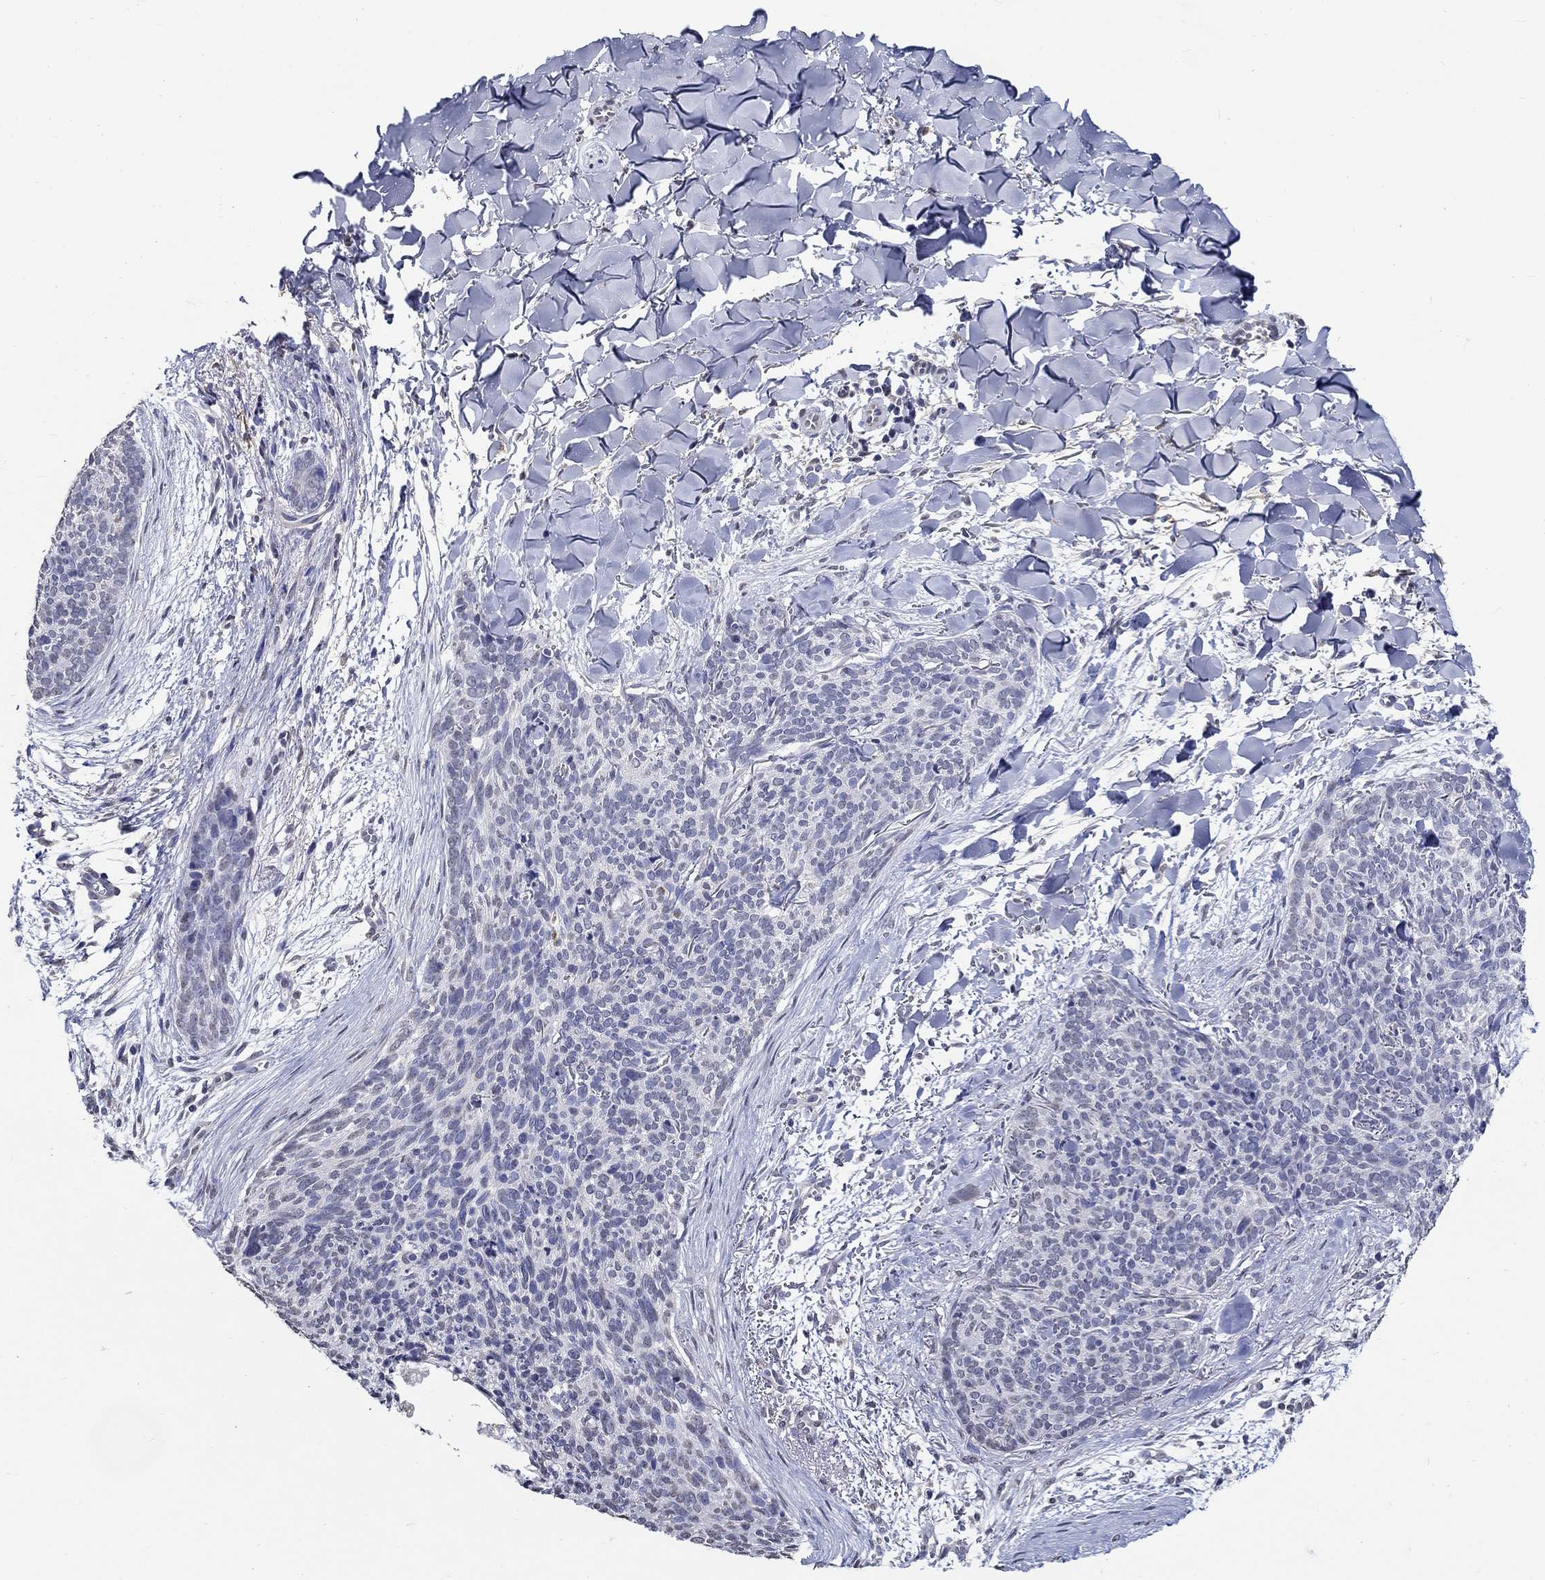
{"staining": {"intensity": "negative", "quantity": "none", "location": "none"}, "tissue": "skin cancer", "cell_type": "Tumor cells", "image_type": "cancer", "snomed": [{"axis": "morphology", "description": "Basal cell carcinoma"}, {"axis": "topography", "description": "Skin"}], "caption": "This image is of skin cancer (basal cell carcinoma) stained with IHC to label a protein in brown with the nuclei are counter-stained blue. There is no expression in tumor cells.", "gene": "PDE1B", "patient": {"sex": "male", "age": 64}}